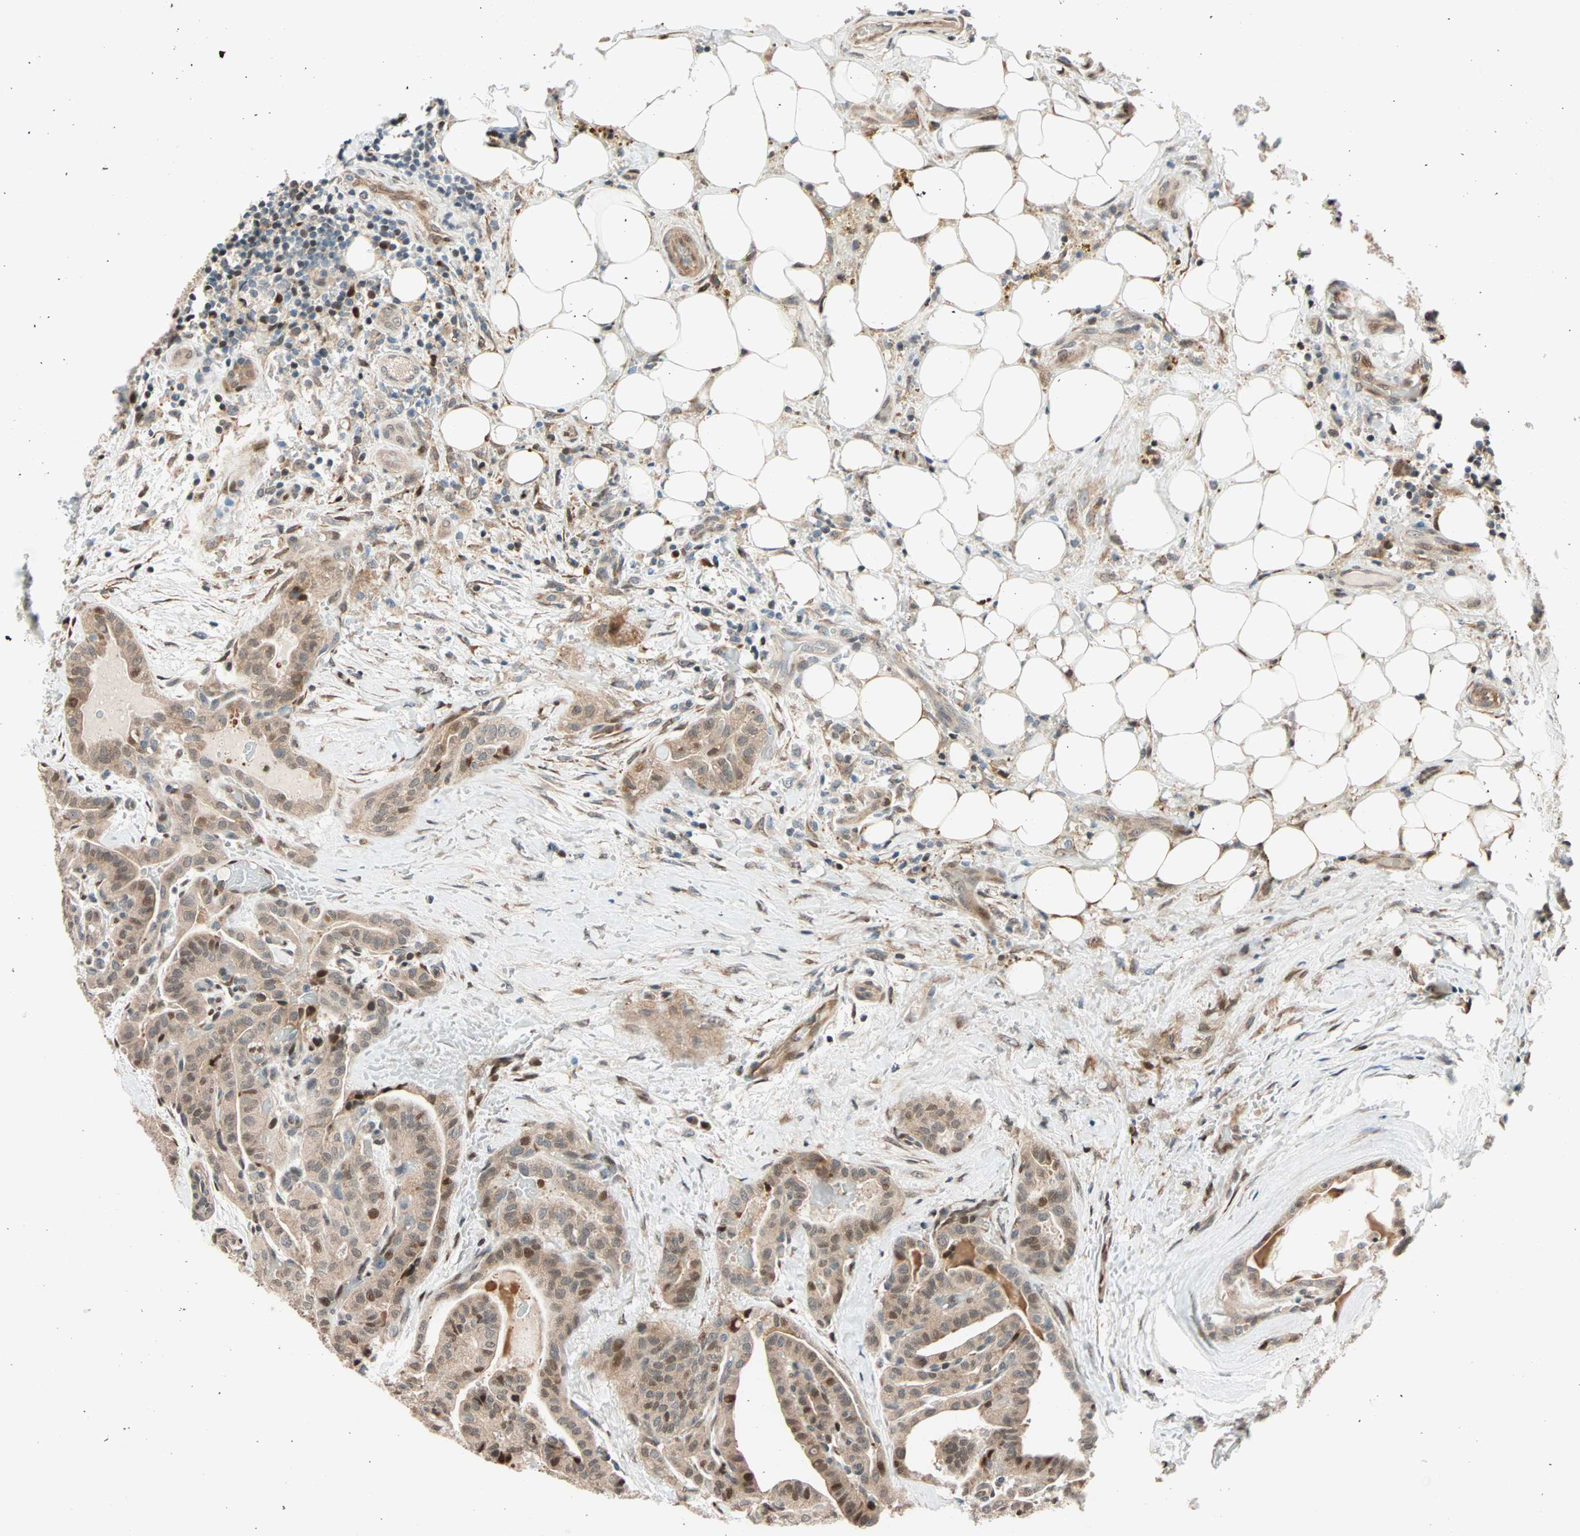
{"staining": {"intensity": "moderate", "quantity": ">75%", "location": "cytoplasmic/membranous,nuclear"}, "tissue": "thyroid cancer", "cell_type": "Tumor cells", "image_type": "cancer", "snomed": [{"axis": "morphology", "description": "Papillary adenocarcinoma, NOS"}, {"axis": "topography", "description": "Thyroid gland"}], "caption": "About >75% of tumor cells in human thyroid papillary adenocarcinoma demonstrate moderate cytoplasmic/membranous and nuclear protein positivity as visualized by brown immunohistochemical staining.", "gene": "HECW1", "patient": {"sex": "male", "age": 77}}